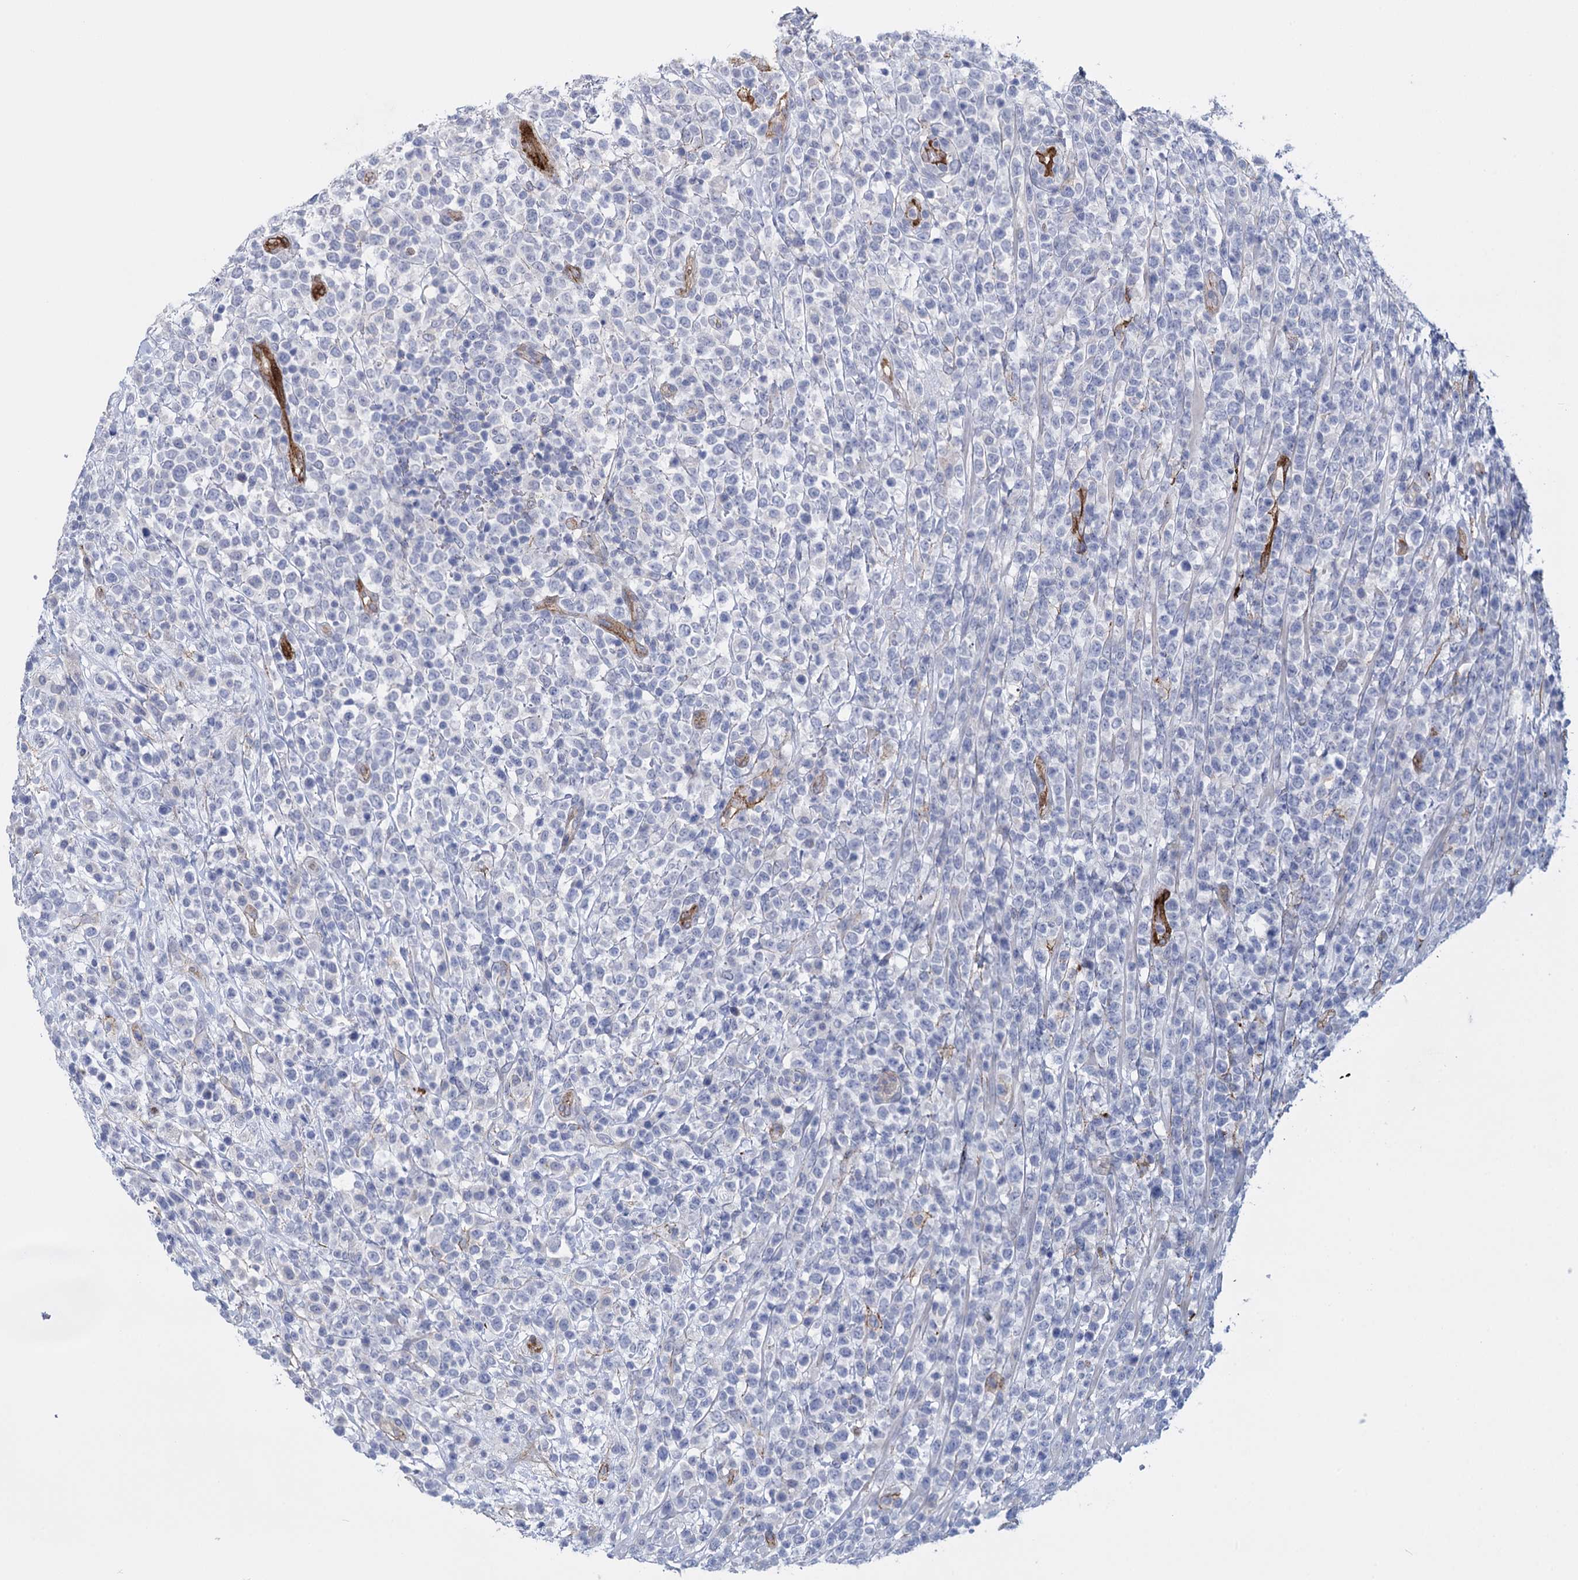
{"staining": {"intensity": "negative", "quantity": "none", "location": "none"}, "tissue": "lymphoma", "cell_type": "Tumor cells", "image_type": "cancer", "snomed": [{"axis": "morphology", "description": "Malignant lymphoma, non-Hodgkin's type, High grade"}, {"axis": "topography", "description": "Colon"}], "caption": "High power microscopy micrograph of an immunohistochemistry (IHC) histopathology image of lymphoma, revealing no significant staining in tumor cells.", "gene": "SNCG", "patient": {"sex": "female", "age": 53}}